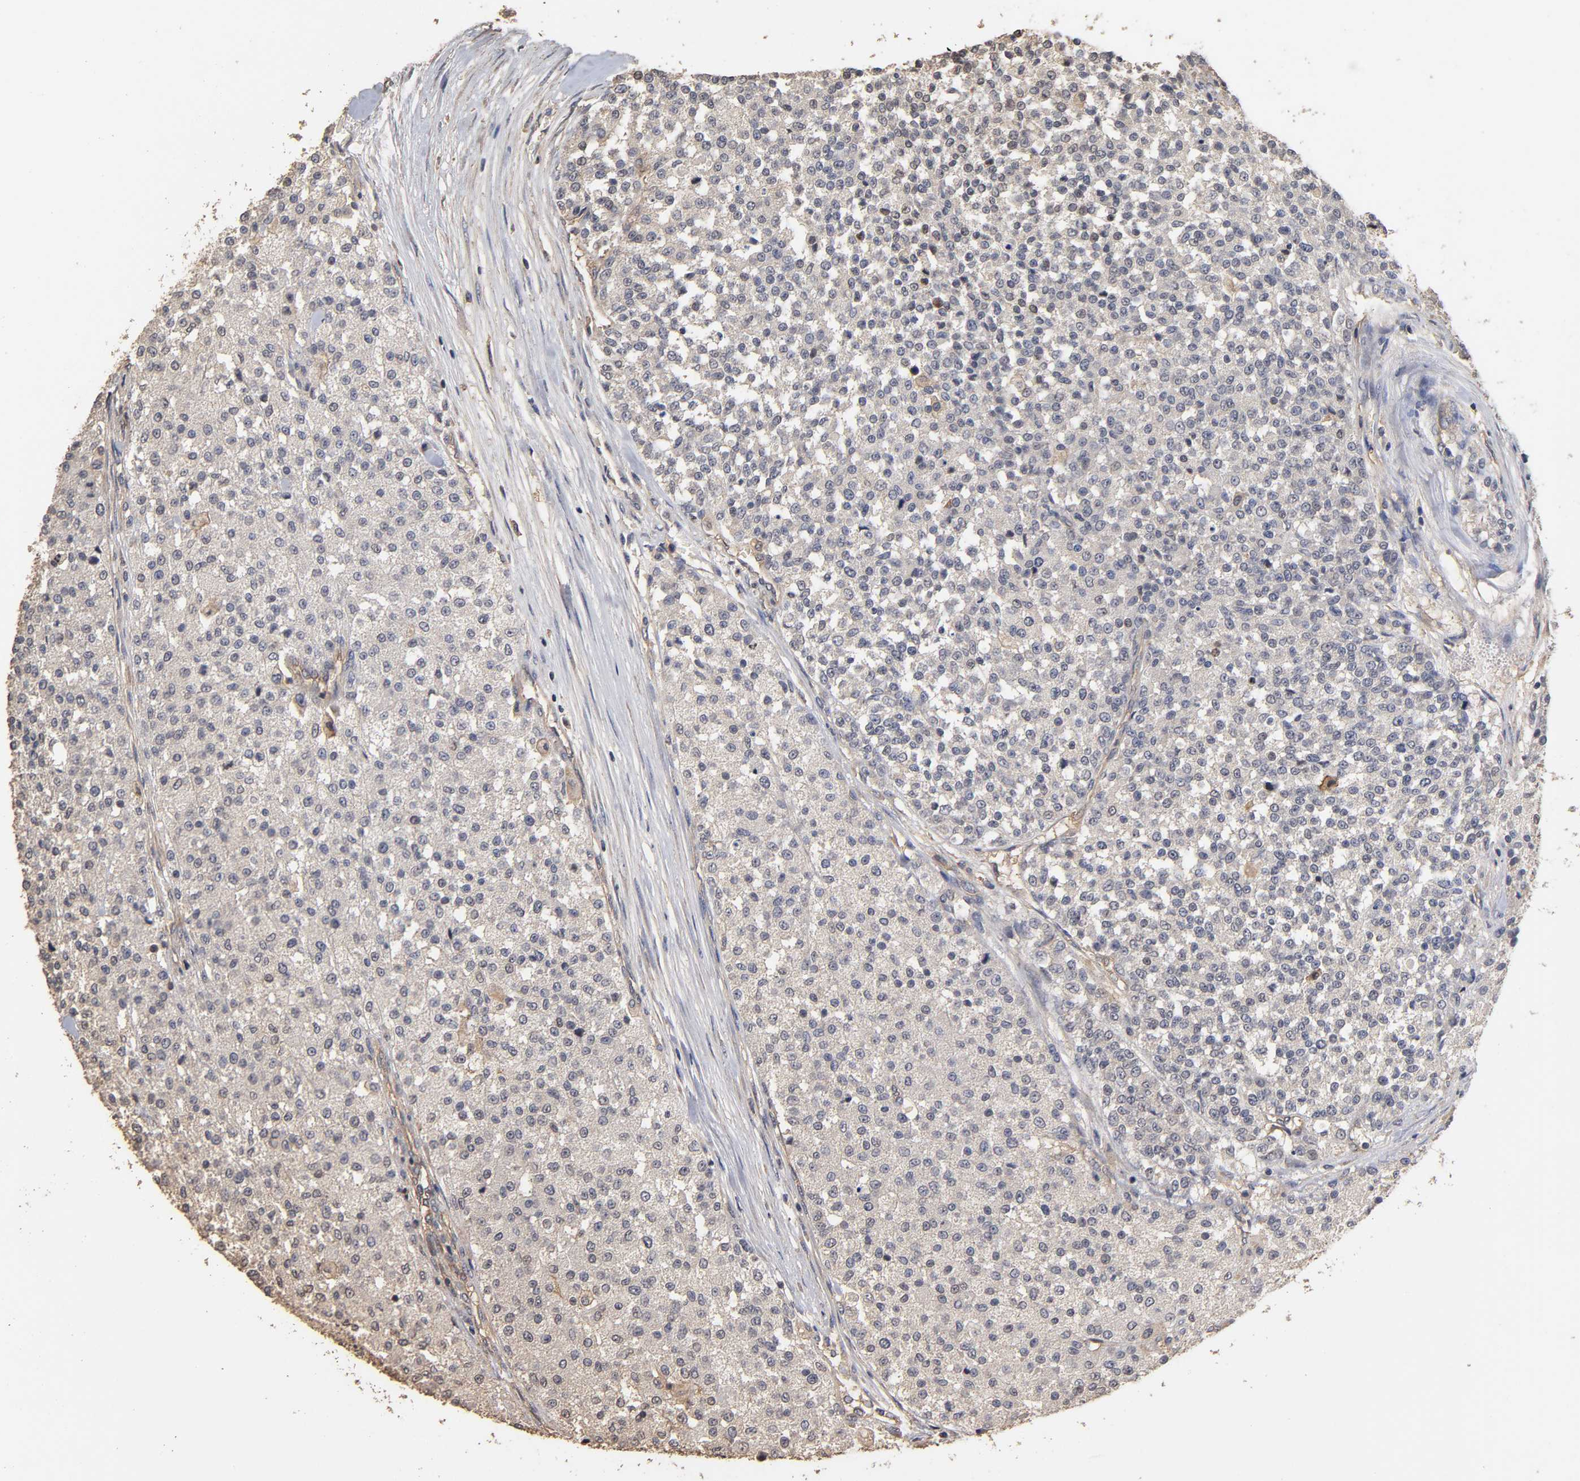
{"staining": {"intensity": "negative", "quantity": "none", "location": "none"}, "tissue": "testis cancer", "cell_type": "Tumor cells", "image_type": "cancer", "snomed": [{"axis": "morphology", "description": "Seminoma, NOS"}, {"axis": "topography", "description": "Testis"}], "caption": "Micrograph shows no significant protein staining in tumor cells of testis cancer. (Brightfield microscopy of DAB IHC at high magnification).", "gene": "VSIG4", "patient": {"sex": "male", "age": 59}}